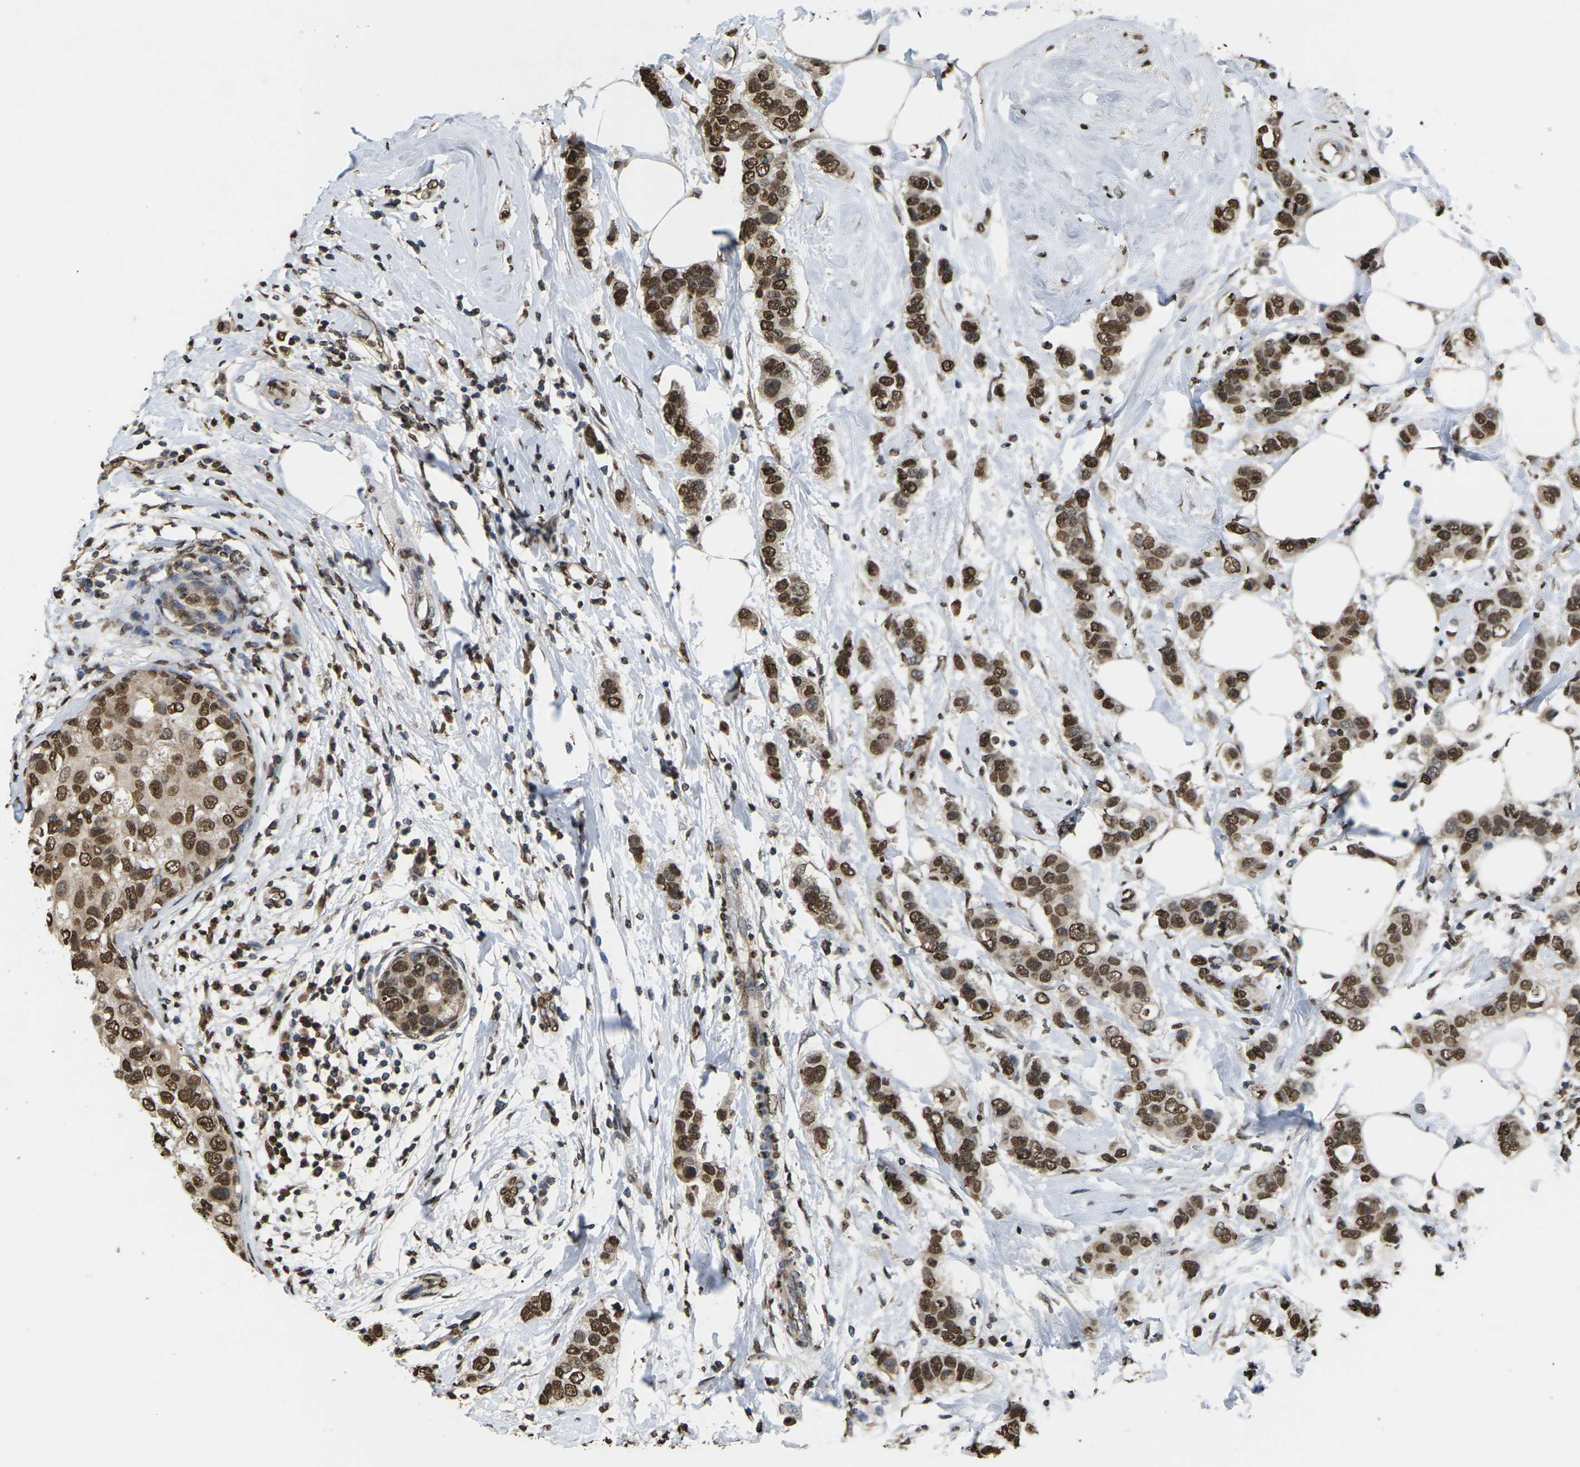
{"staining": {"intensity": "strong", "quantity": ">75%", "location": "nuclear"}, "tissue": "breast cancer", "cell_type": "Tumor cells", "image_type": "cancer", "snomed": [{"axis": "morphology", "description": "Duct carcinoma"}, {"axis": "topography", "description": "Breast"}], "caption": "An image of infiltrating ductal carcinoma (breast) stained for a protein displays strong nuclear brown staining in tumor cells. Using DAB (brown) and hematoxylin (blue) stains, captured at high magnification using brightfield microscopy.", "gene": "EMSY", "patient": {"sex": "female", "age": 50}}